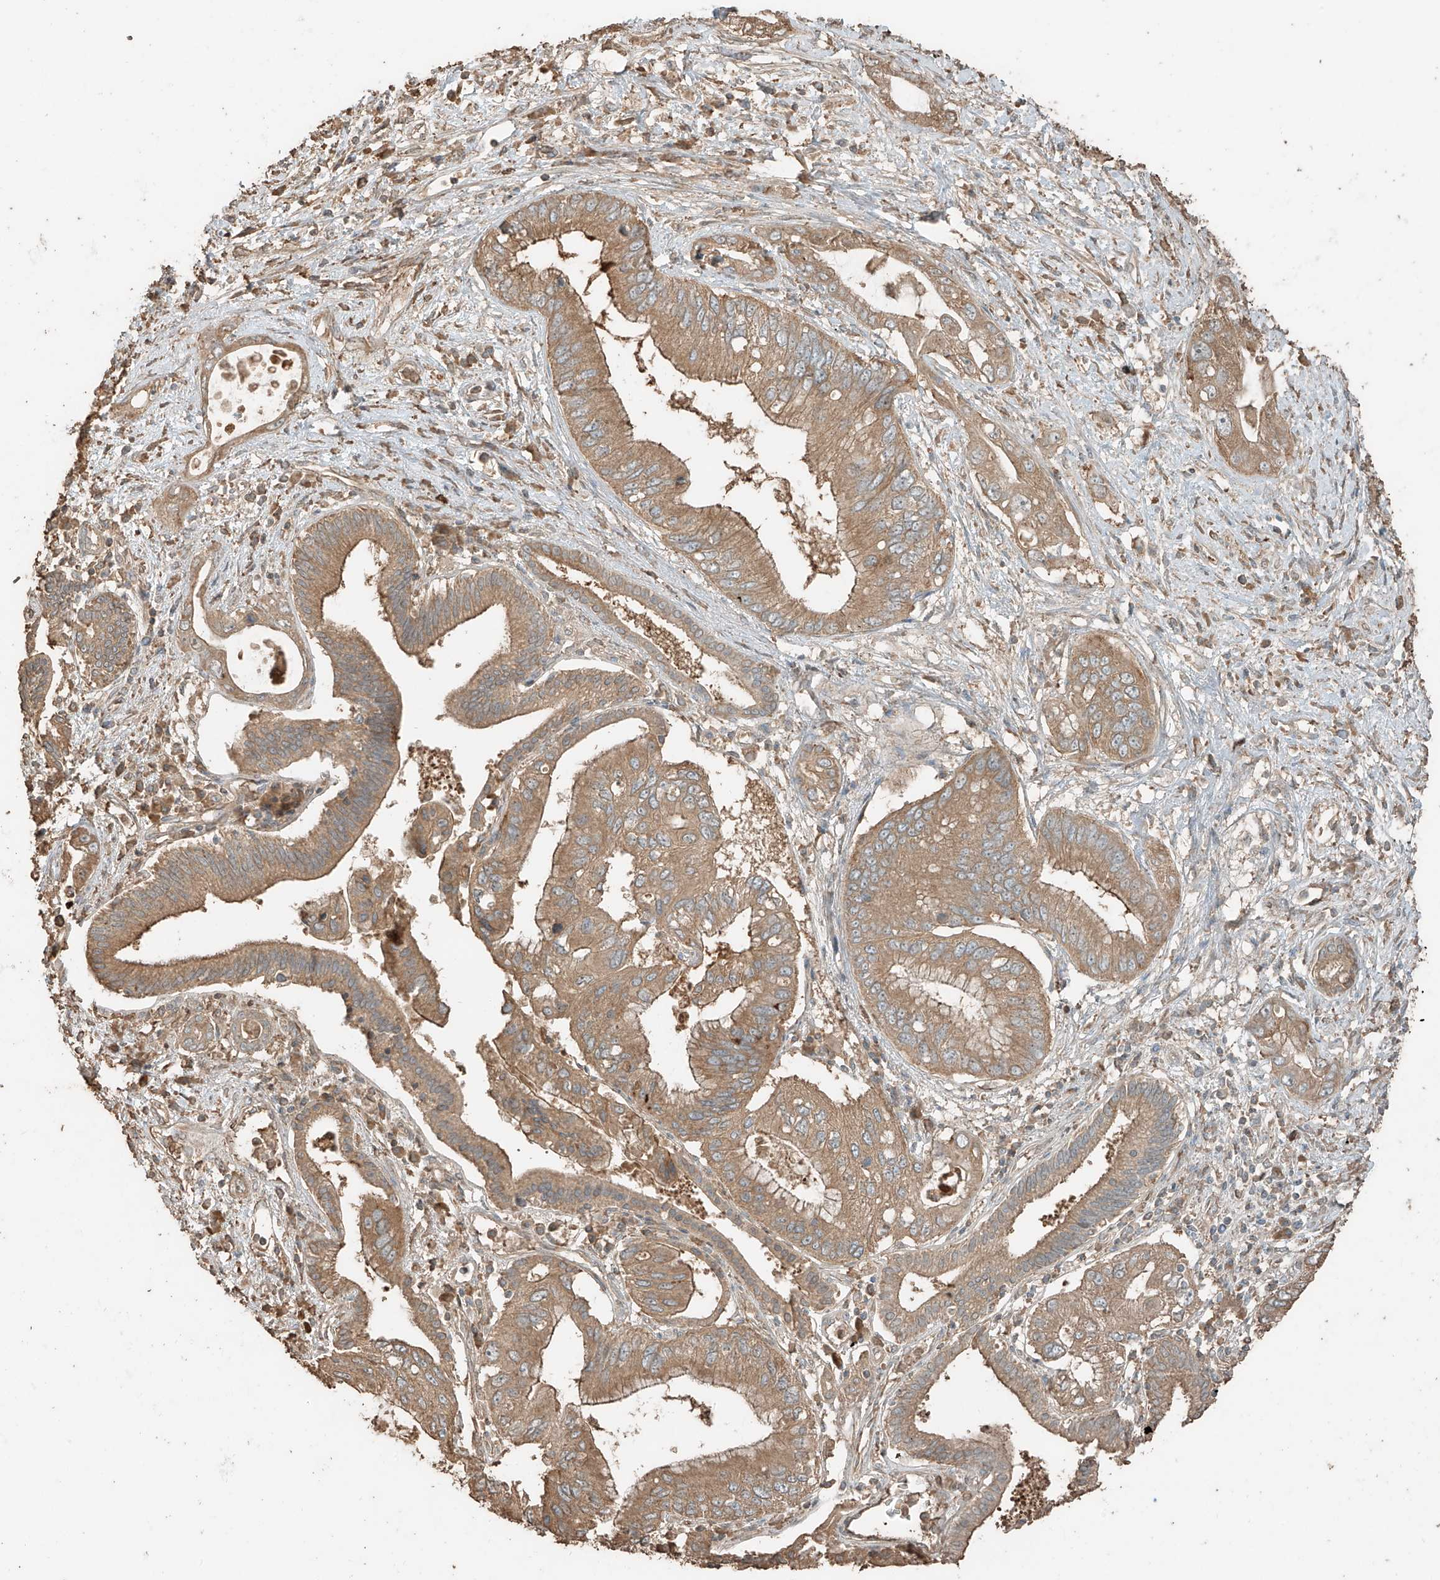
{"staining": {"intensity": "moderate", "quantity": ">75%", "location": "cytoplasmic/membranous"}, "tissue": "pancreatic cancer", "cell_type": "Tumor cells", "image_type": "cancer", "snomed": [{"axis": "morphology", "description": "Inflammation, NOS"}, {"axis": "morphology", "description": "Adenocarcinoma, NOS"}, {"axis": "topography", "description": "Pancreas"}], "caption": "IHC of human pancreatic cancer (adenocarcinoma) demonstrates medium levels of moderate cytoplasmic/membranous staining in approximately >75% of tumor cells. (IHC, brightfield microscopy, high magnification).", "gene": "RFTN2", "patient": {"sex": "female", "age": 56}}